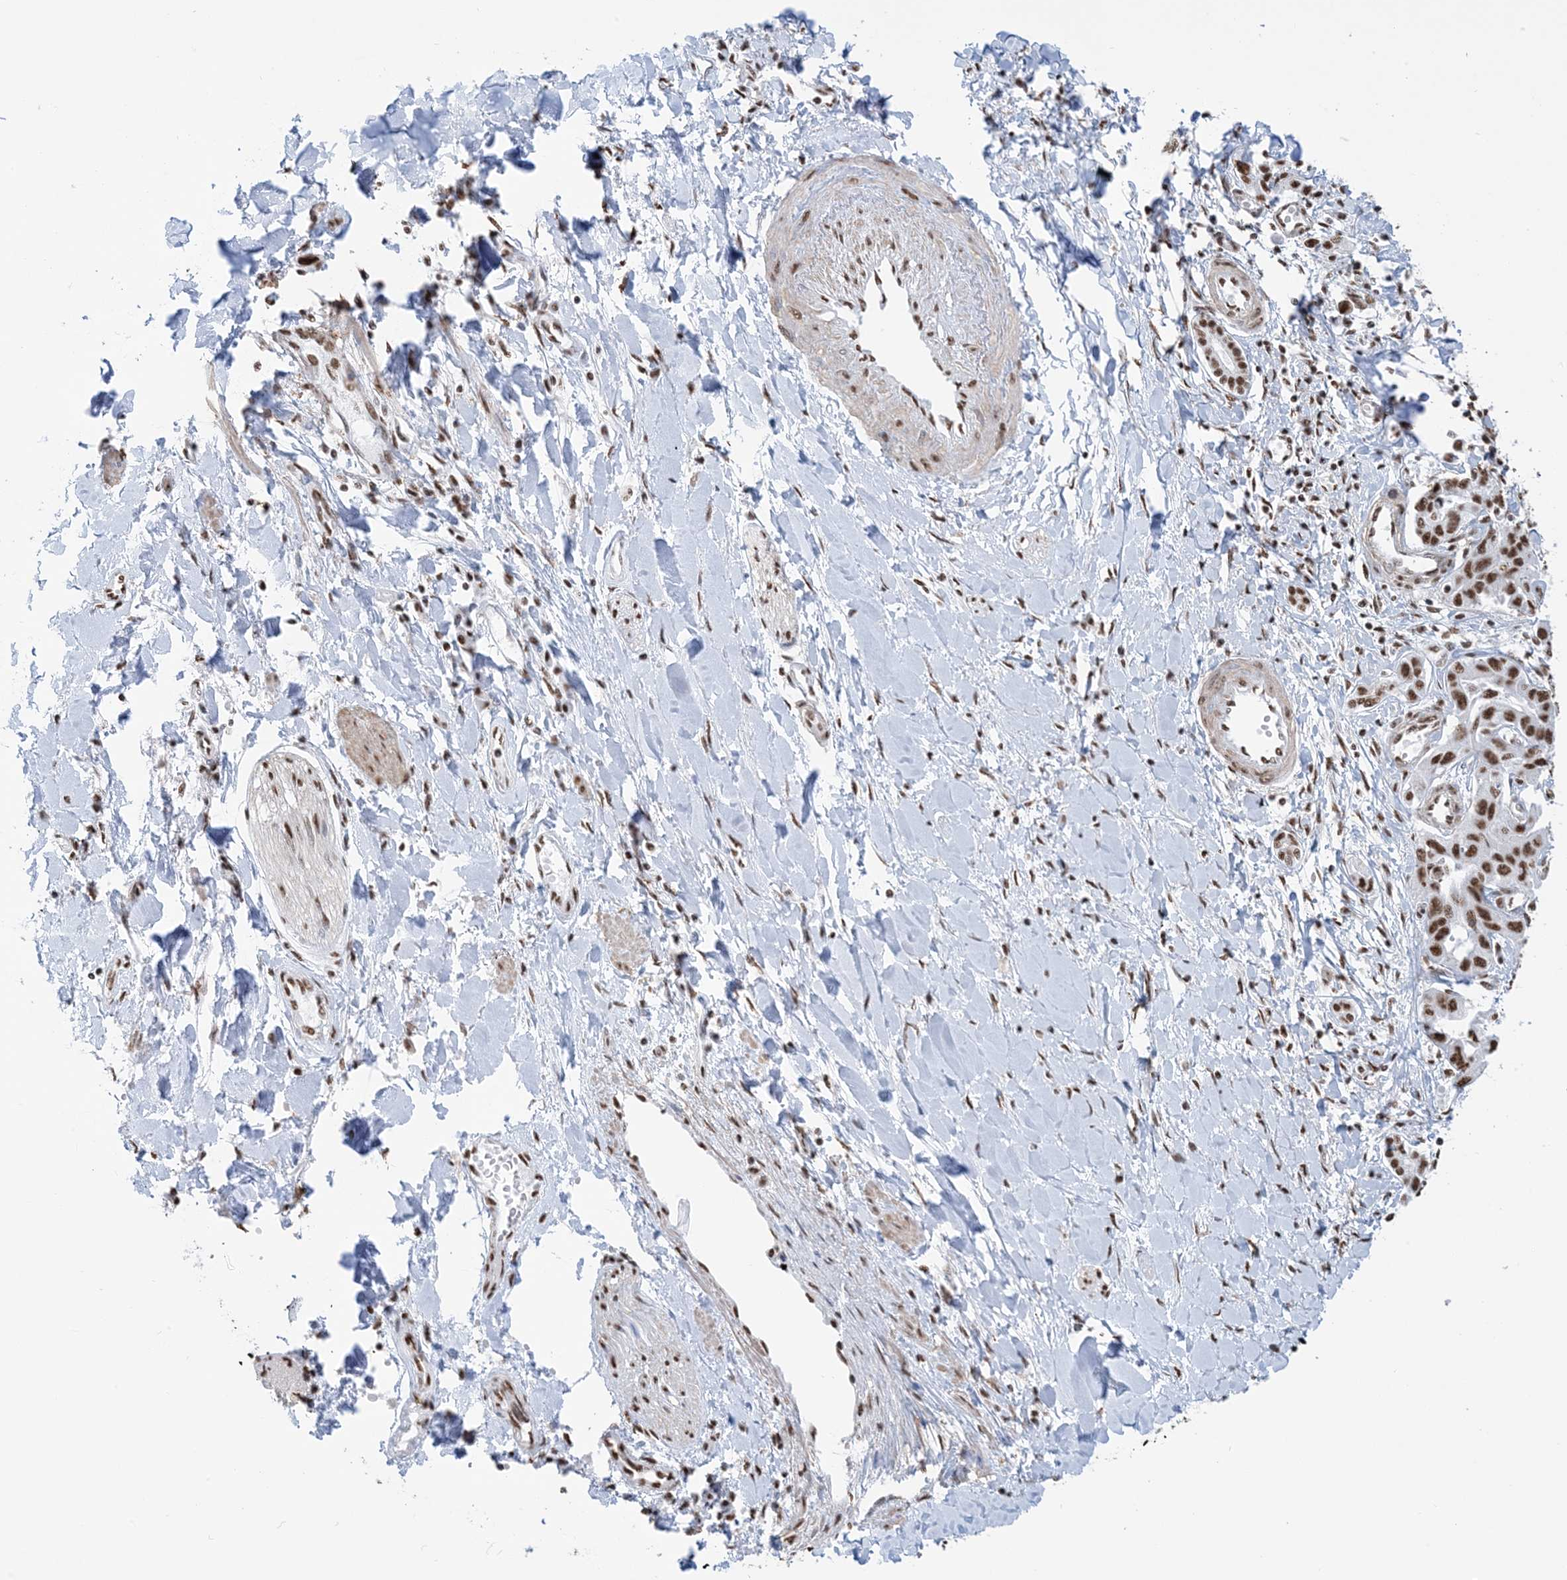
{"staining": {"intensity": "moderate", "quantity": ">75%", "location": "nuclear"}, "tissue": "liver cancer", "cell_type": "Tumor cells", "image_type": "cancer", "snomed": [{"axis": "morphology", "description": "Cholangiocarcinoma"}, {"axis": "topography", "description": "Liver"}], "caption": "IHC (DAB) staining of liver cancer (cholangiocarcinoma) displays moderate nuclear protein positivity in about >75% of tumor cells.", "gene": "ZNF792", "patient": {"sex": "male", "age": 59}}